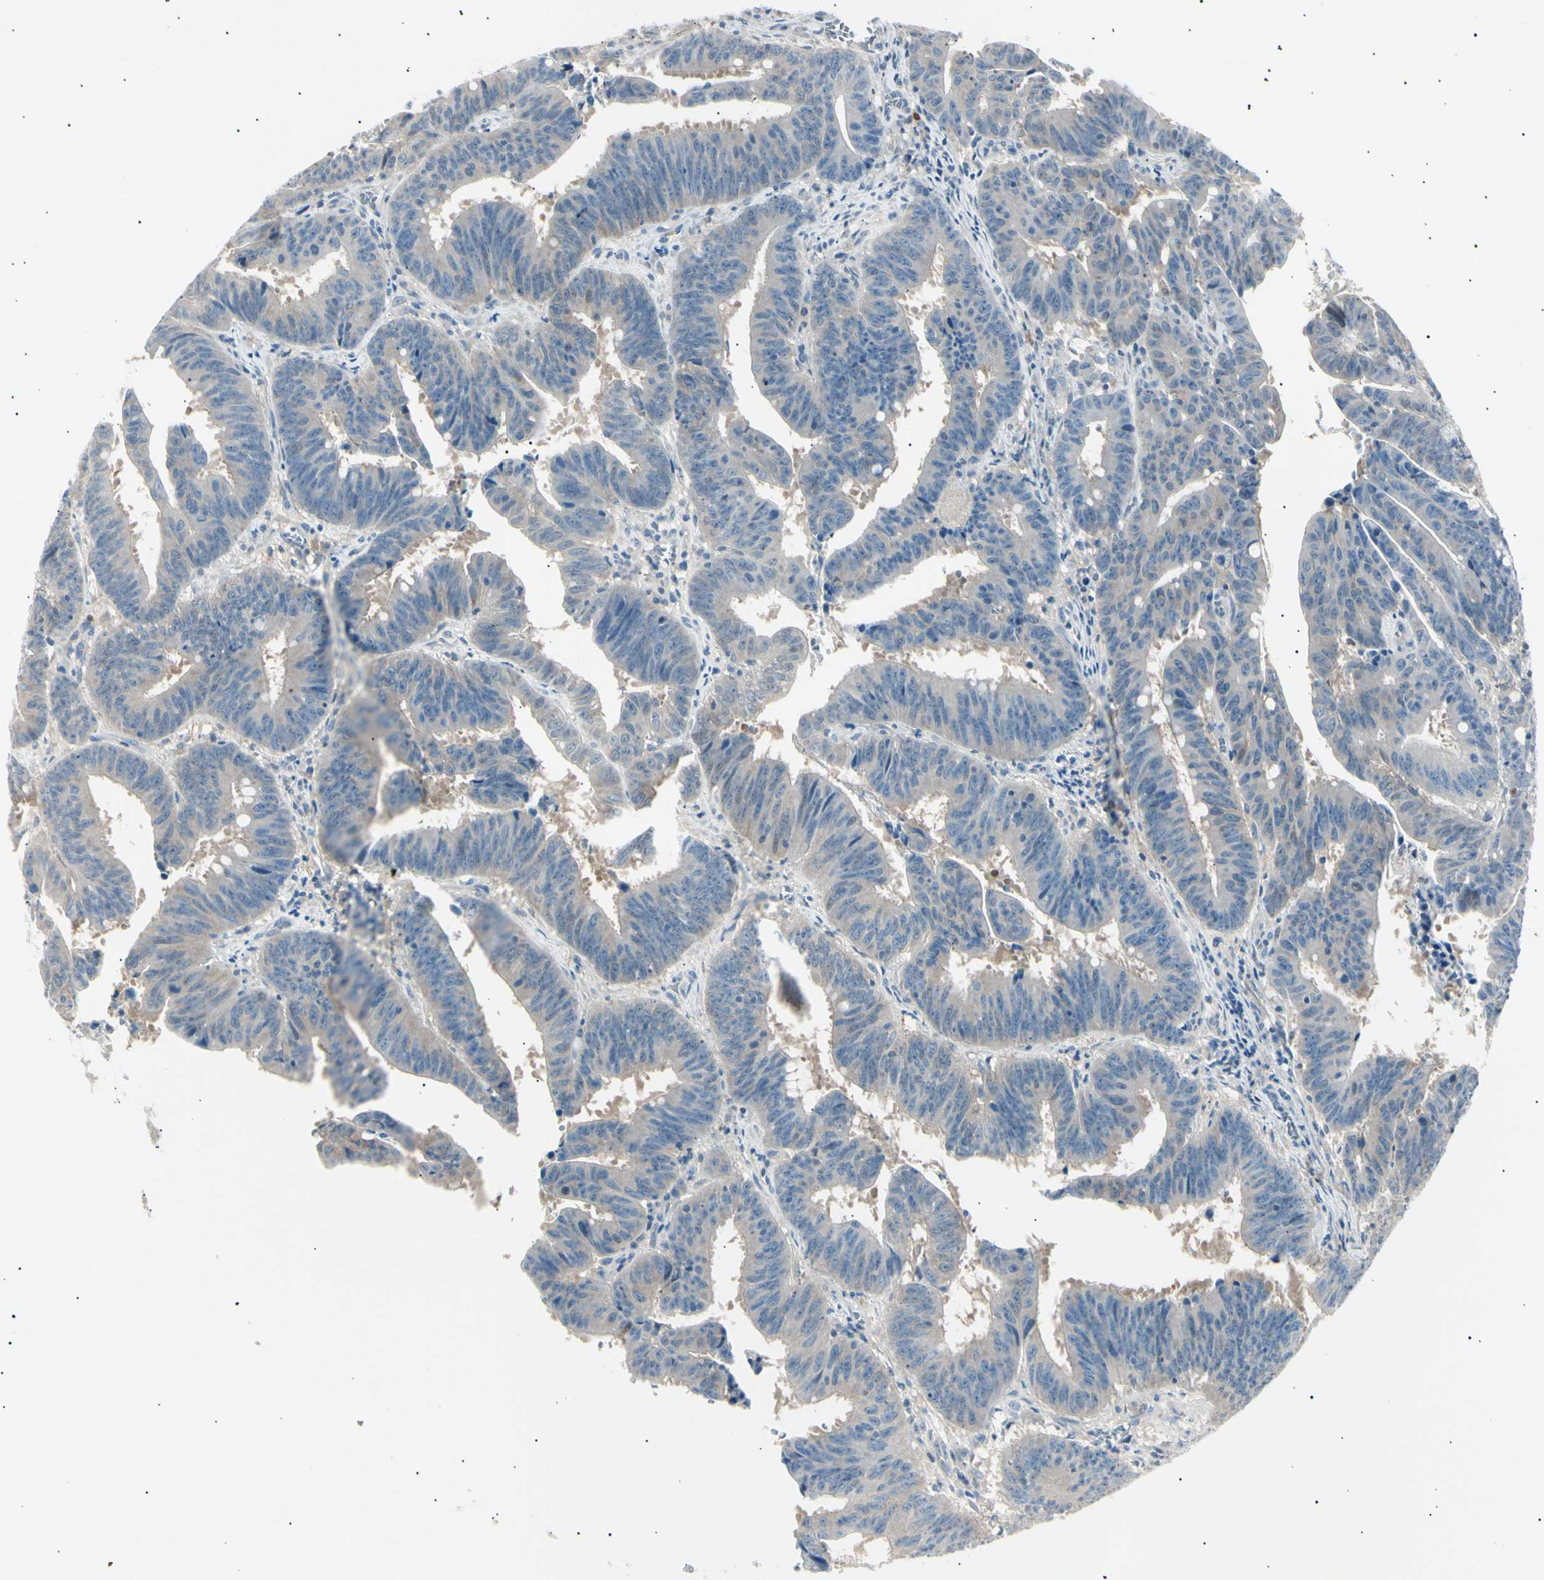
{"staining": {"intensity": "weak", "quantity": ">75%", "location": "cytoplasmic/membranous"}, "tissue": "colorectal cancer", "cell_type": "Tumor cells", "image_type": "cancer", "snomed": [{"axis": "morphology", "description": "Adenocarcinoma, NOS"}, {"axis": "topography", "description": "Colon"}], "caption": "There is low levels of weak cytoplasmic/membranous expression in tumor cells of colorectal cancer (adenocarcinoma), as demonstrated by immunohistochemical staining (brown color).", "gene": "LHPP", "patient": {"sex": "male", "age": 45}}